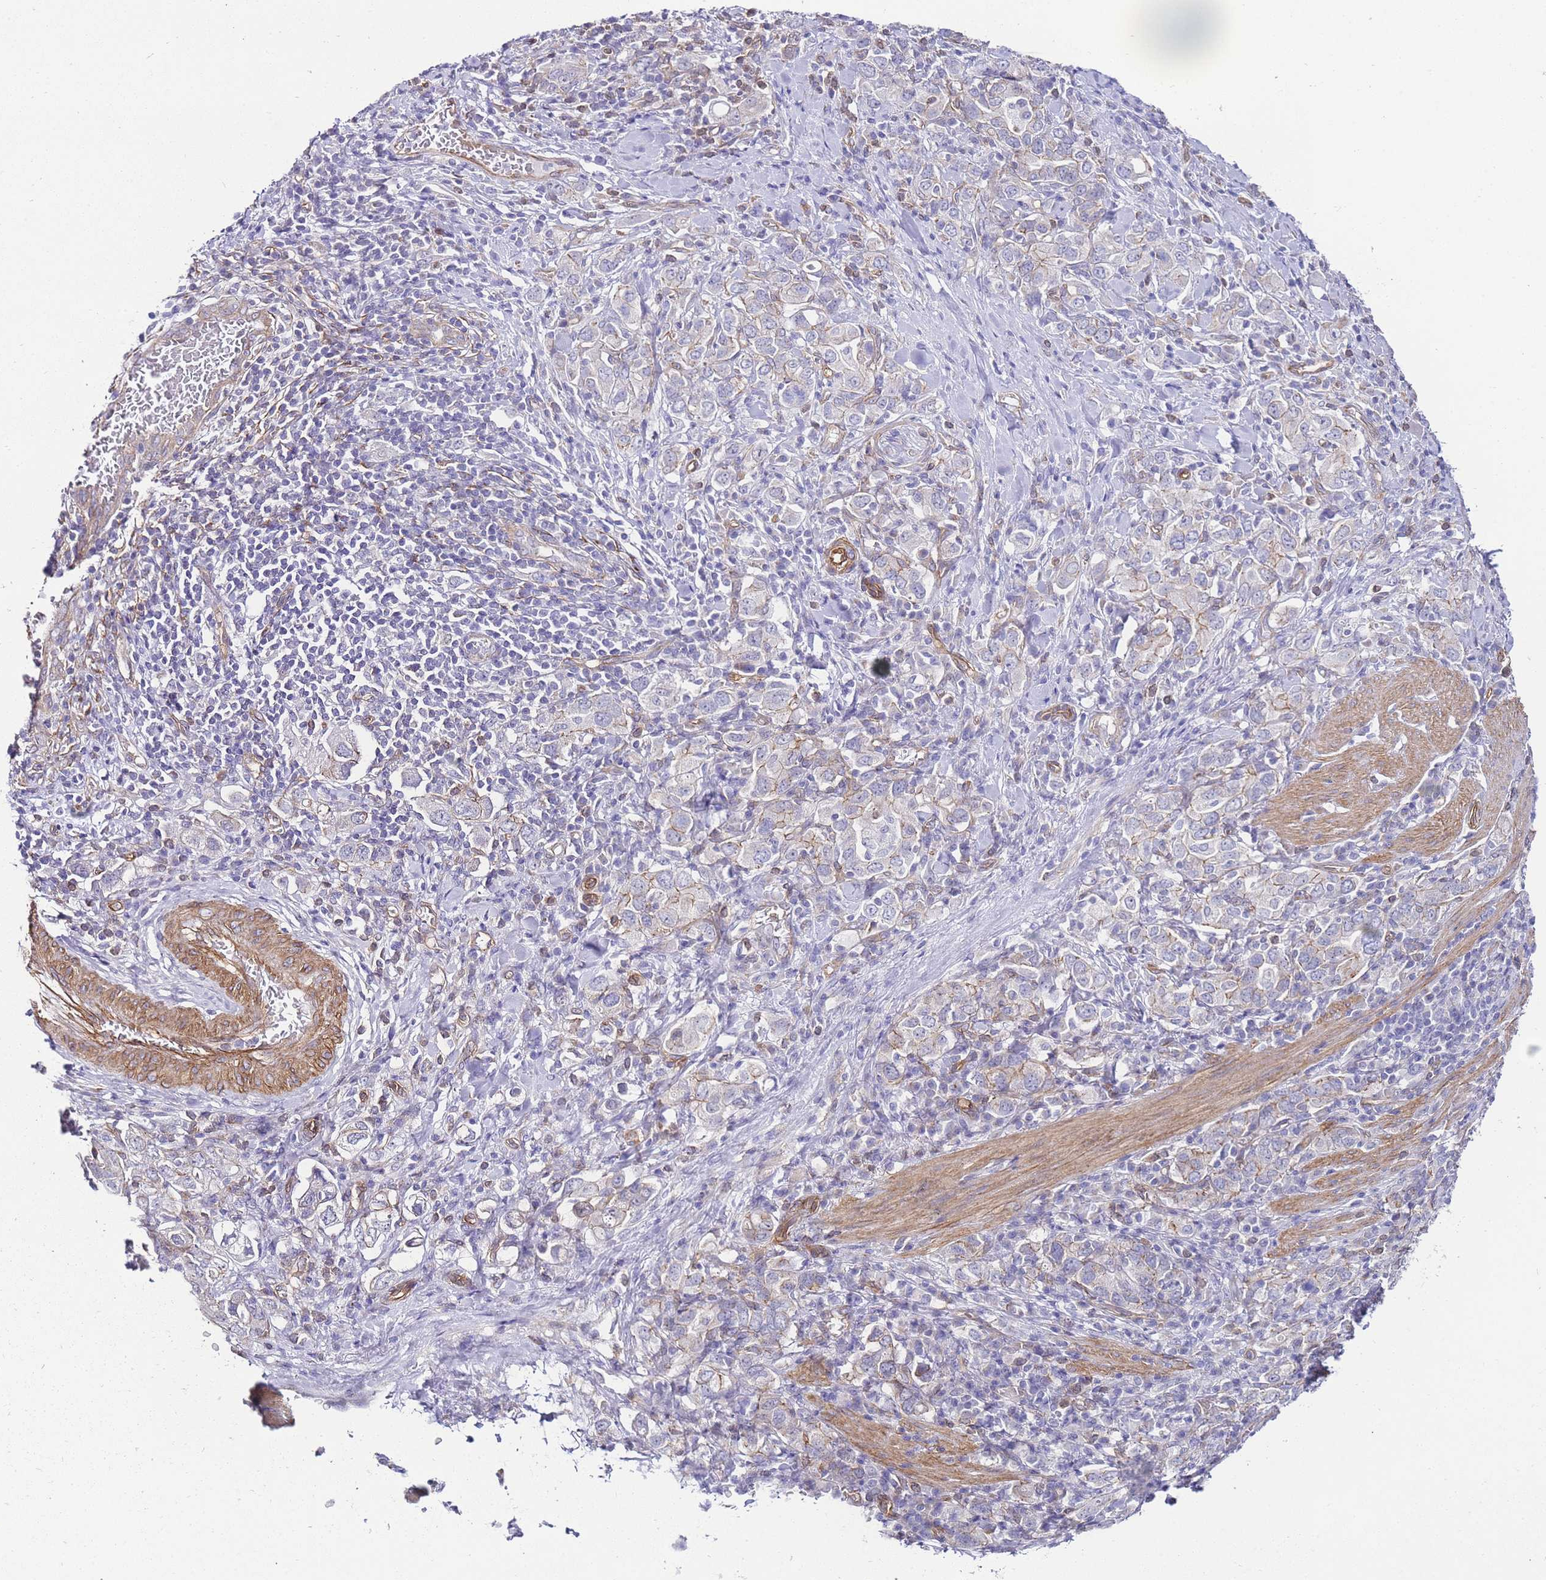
{"staining": {"intensity": "weak", "quantity": "<25%", "location": "cytoplasmic/membranous"}, "tissue": "stomach cancer", "cell_type": "Tumor cells", "image_type": "cancer", "snomed": [{"axis": "morphology", "description": "Adenocarcinoma, NOS"}, {"axis": "topography", "description": "Stomach, upper"}, {"axis": "topography", "description": "Stomach"}], "caption": "Stomach cancer was stained to show a protein in brown. There is no significant staining in tumor cells.", "gene": "PDCD7", "patient": {"sex": "male", "age": 62}}